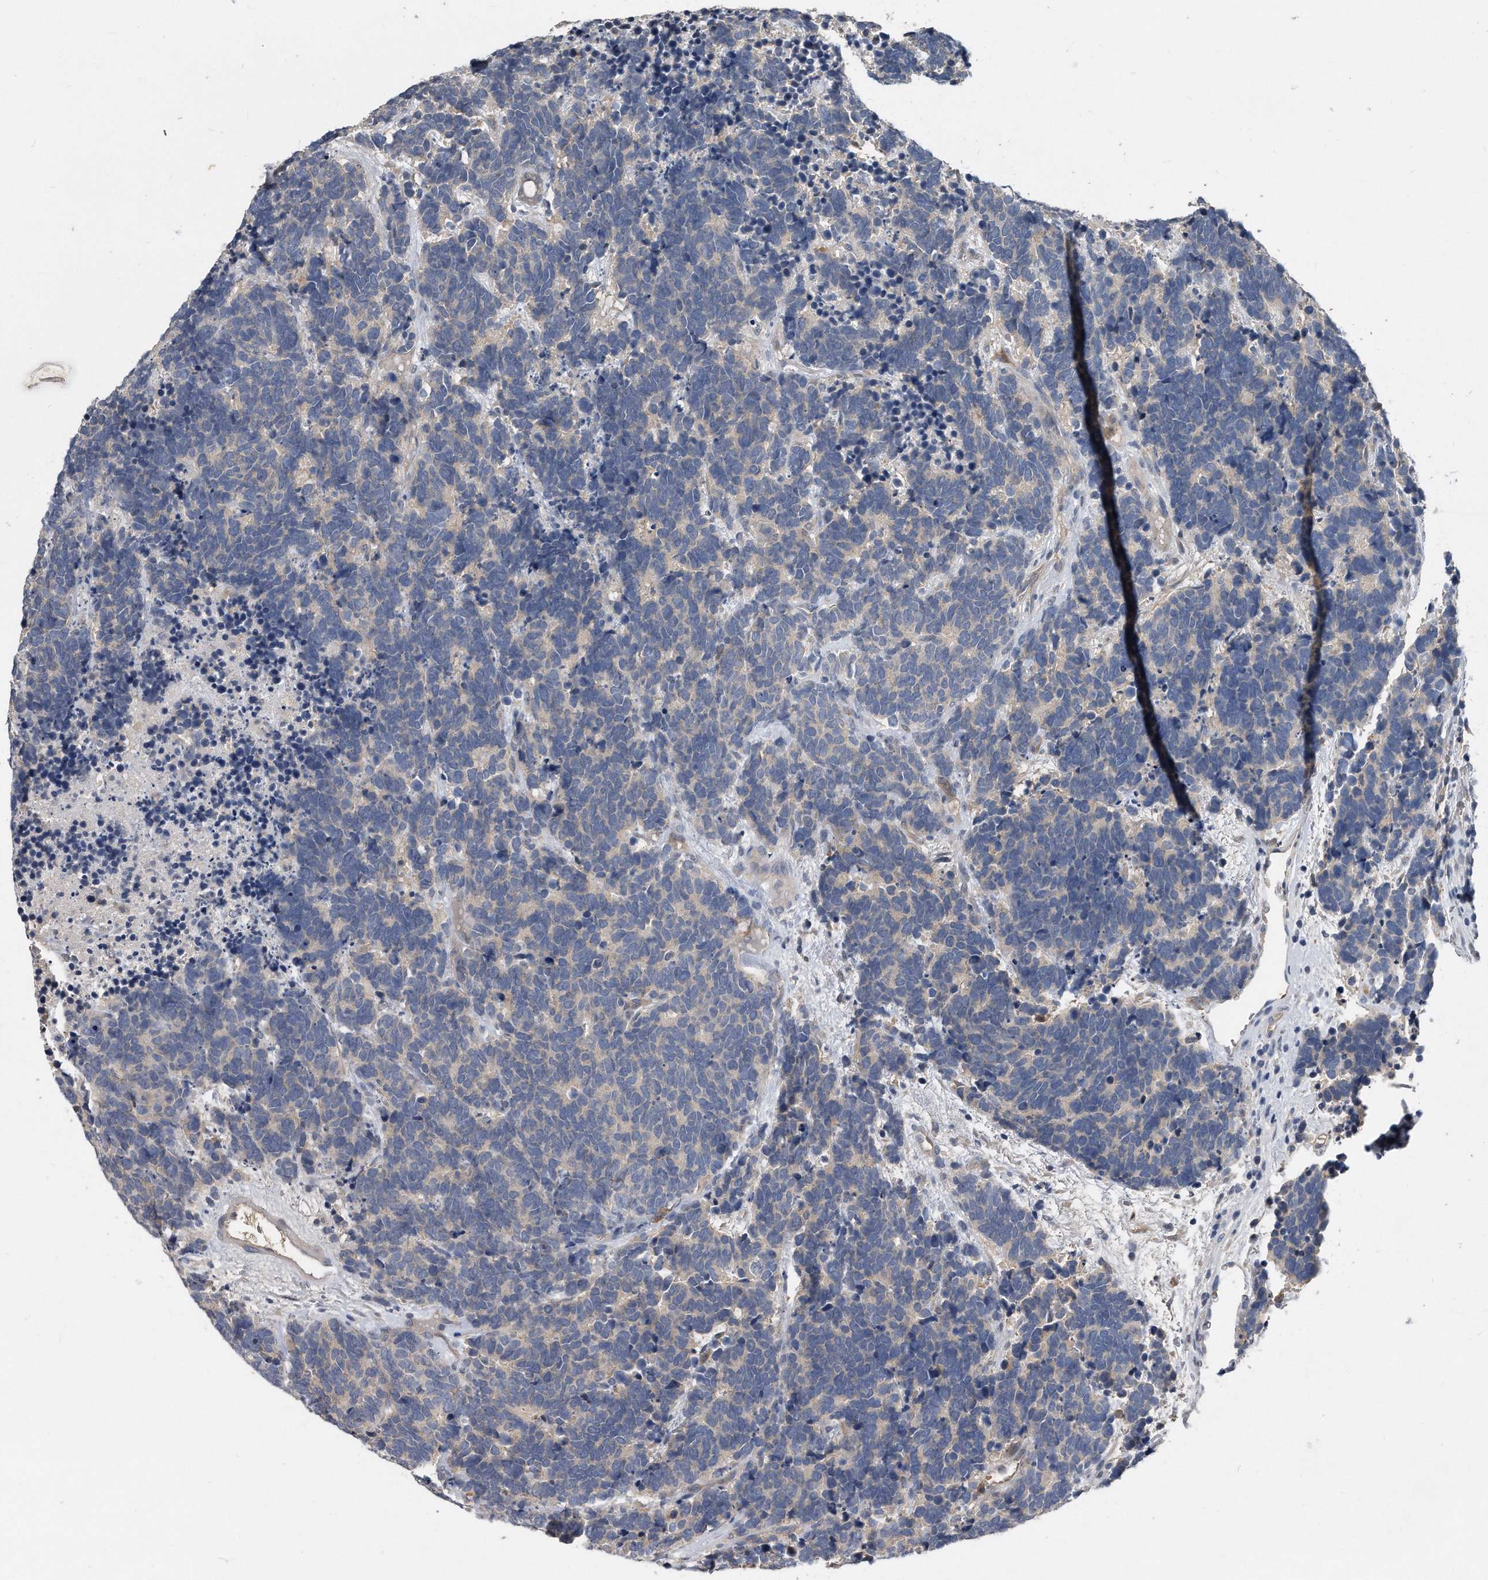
{"staining": {"intensity": "negative", "quantity": "none", "location": "none"}, "tissue": "carcinoid", "cell_type": "Tumor cells", "image_type": "cancer", "snomed": [{"axis": "morphology", "description": "Carcinoma, NOS"}, {"axis": "morphology", "description": "Carcinoid, malignant, NOS"}, {"axis": "topography", "description": "Urinary bladder"}], "caption": "The photomicrograph demonstrates no significant staining in tumor cells of carcinoma.", "gene": "HOMER3", "patient": {"sex": "male", "age": 57}}